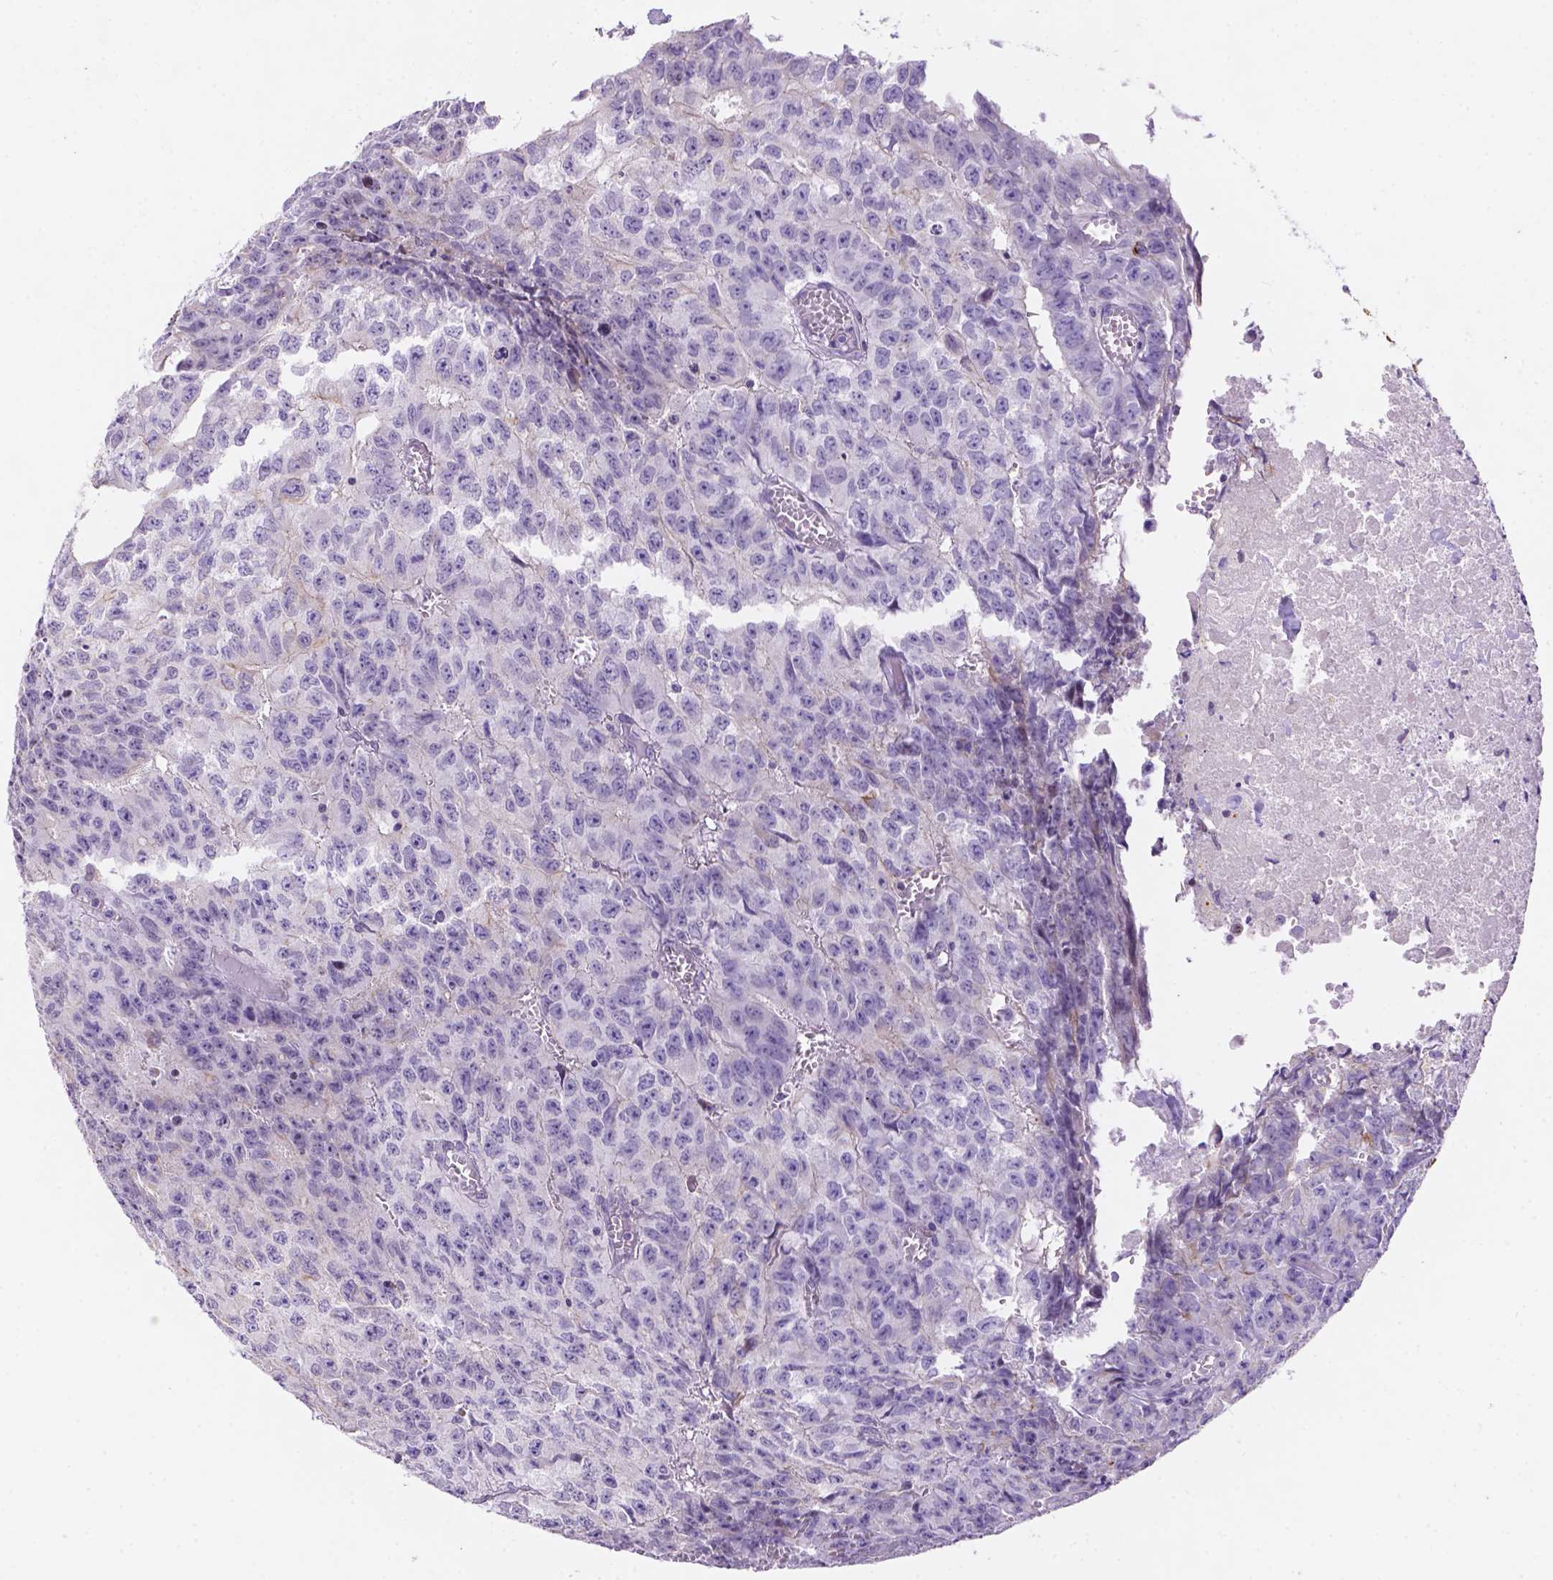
{"staining": {"intensity": "moderate", "quantity": "<25%", "location": "cytoplasmic/membranous"}, "tissue": "testis cancer", "cell_type": "Tumor cells", "image_type": "cancer", "snomed": [{"axis": "morphology", "description": "Carcinoma, Embryonal, NOS"}, {"axis": "morphology", "description": "Teratoma, malignant, NOS"}, {"axis": "topography", "description": "Testis"}], "caption": "About <25% of tumor cells in human testis cancer (embryonal carcinoma) display moderate cytoplasmic/membranous protein expression as visualized by brown immunohistochemical staining.", "gene": "DMWD", "patient": {"sex": "male", "age": 24}}